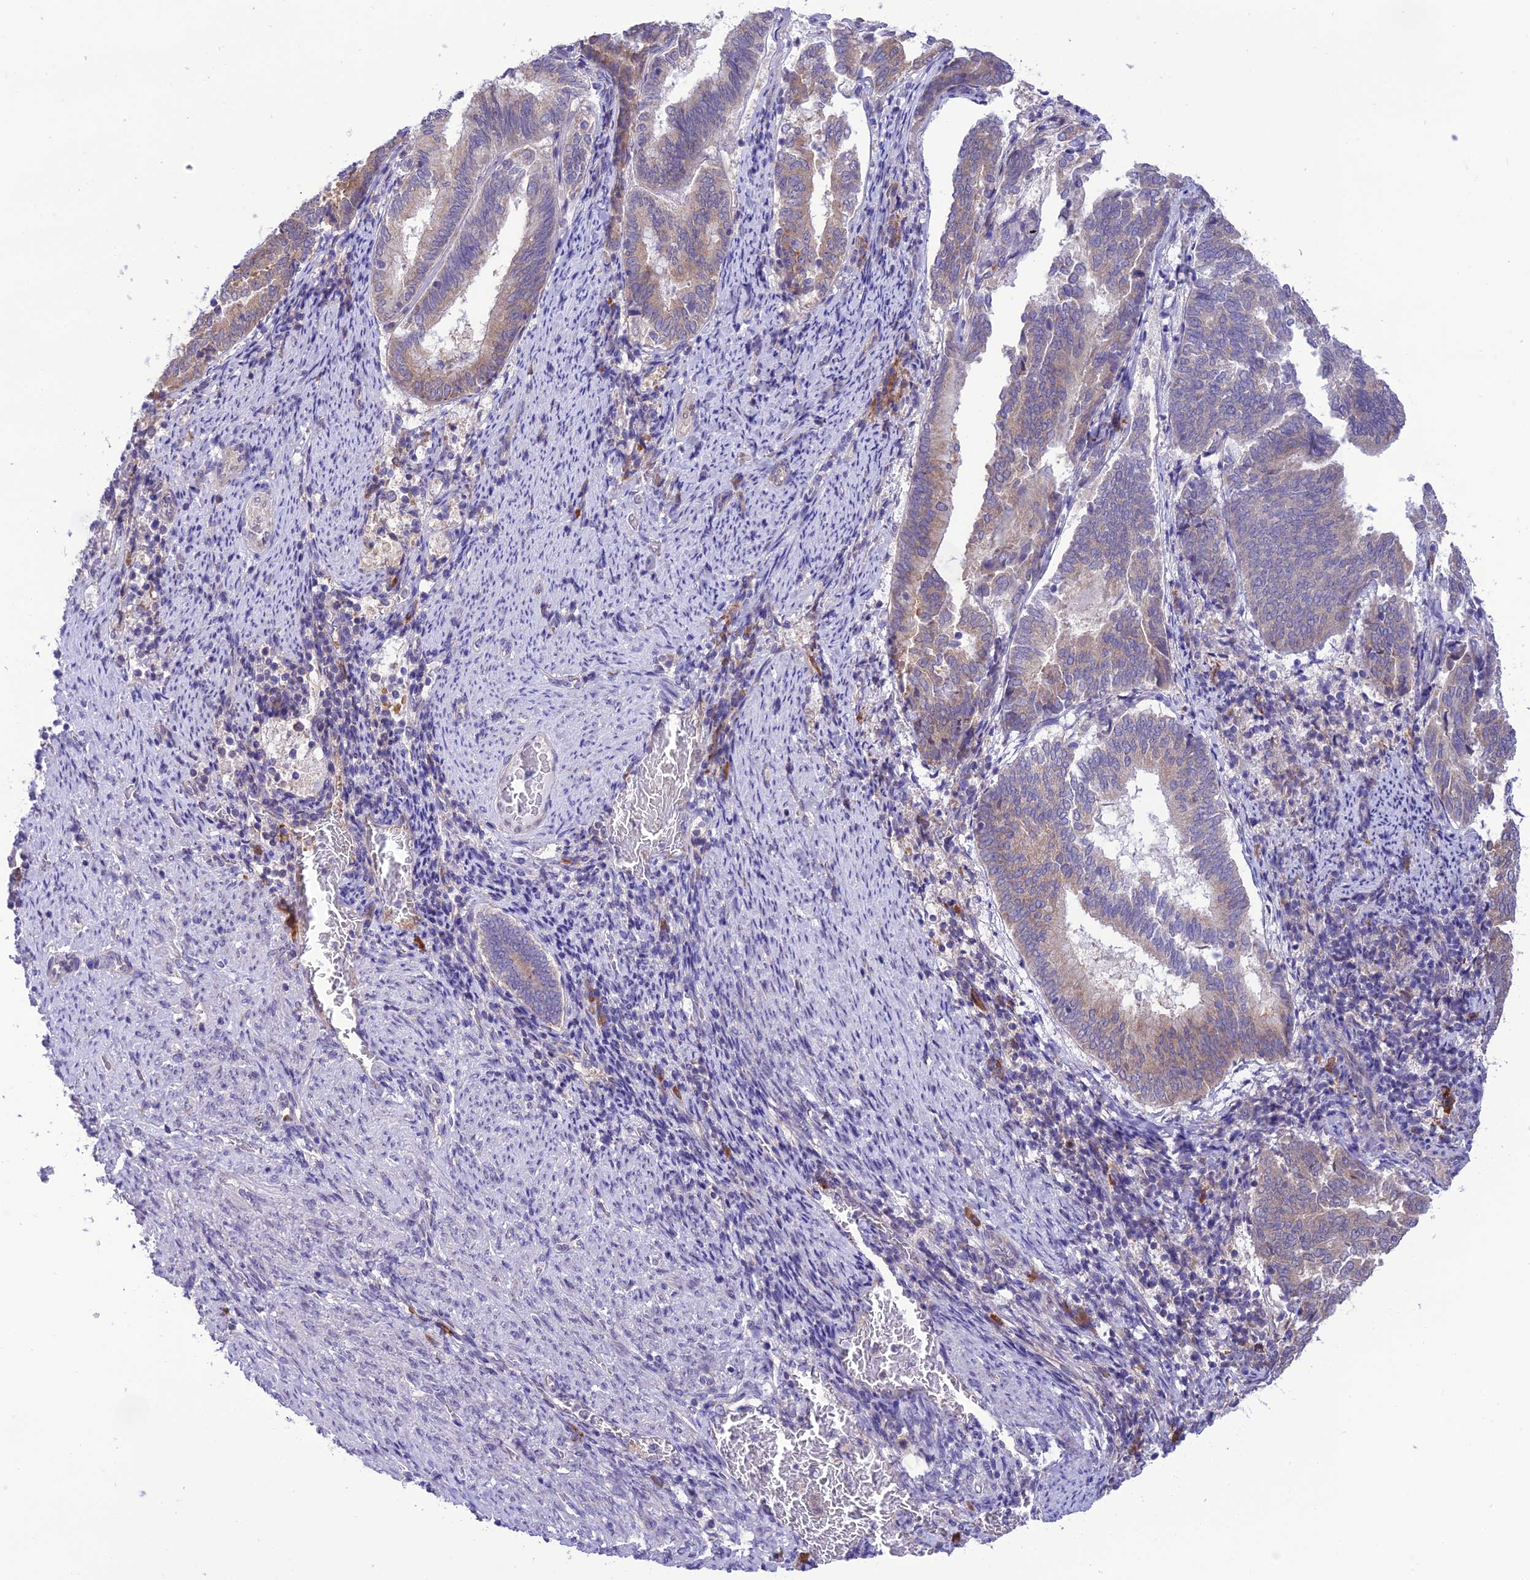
{"staining": {"intensity": "weak", "quantity": "25%-75%", "location": "cytoplasmic/membranous"}, "tissue": "endometrial cancer", "cell_type": "Tumor cells", "image_type": "cancer", "snomed": [{"axis": "morphology", "description": "Adenocarcinoma, NOS"}, {"axis": "topography", "description": "Endometrium"}], "caption": "The immunohistochemical stain labels weak cytoplasmic/membranous expression in tumor cells of endometrial cancer tissue. (Stains: DAB in brown, nuclei in blue, Microscopy: brightfield microscopy at high magnification).", "gene": "RNF126", "patient": {"sex": "female", "age": 80}}